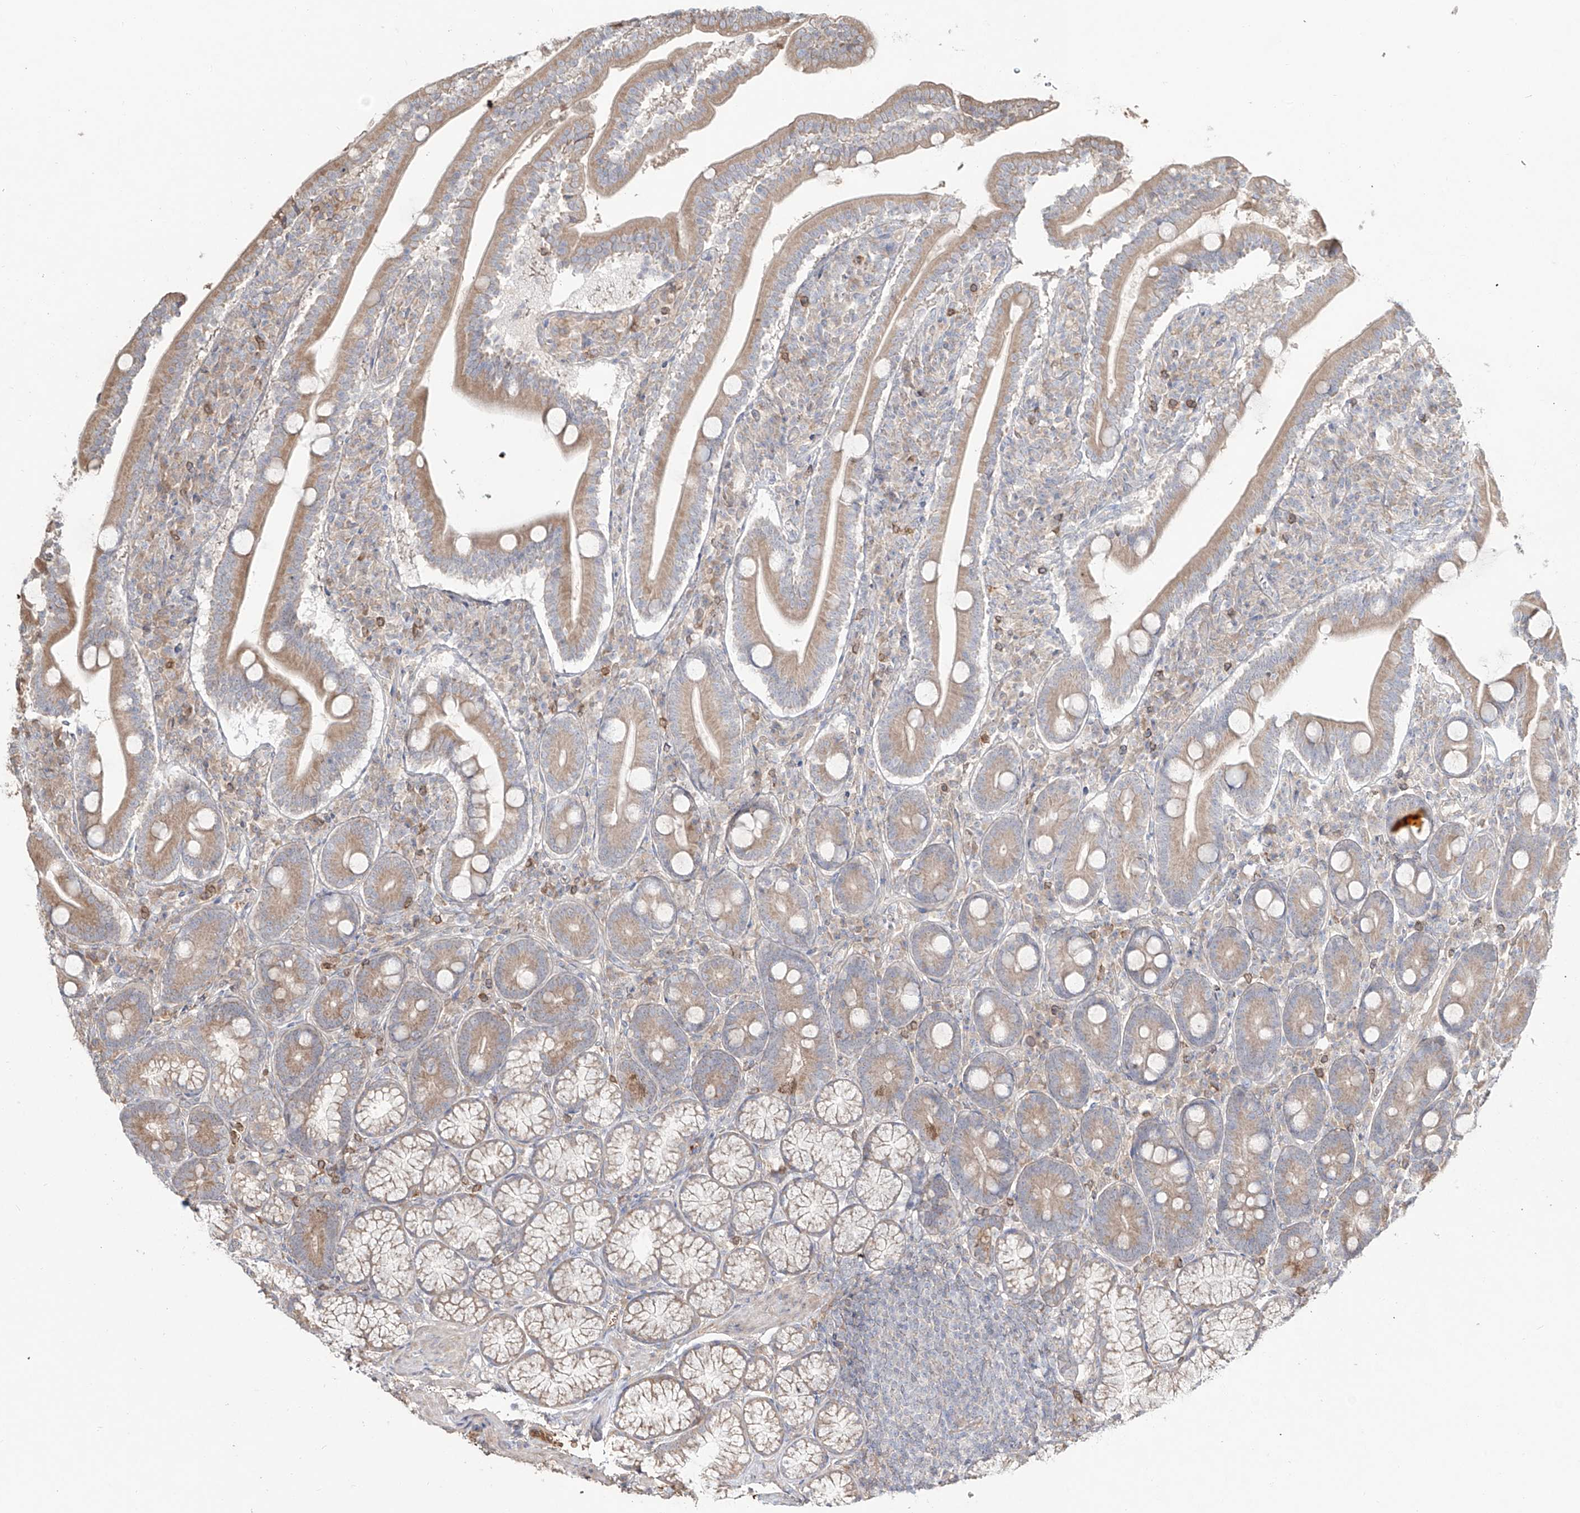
{"staining": {"intensity": "moderate", "quantity": ">75%", "location": "cytoplasmic/membranous"}, "tissue": "duodenum", "cell_type": "Glandular cells", "image_type": "normal", "snomed": [{"axis": "morphology", "description": "Normal tissue, NOS"}, {"axis": "topography", "description": "Duodenum"}], "caption": "About >75% of glandular cells in unremarkable human duodenum demonstrate moderate cytoplasmic/membranous protein expression as visualized by brown immunohistochemical staining.", "gene": "ERO1A", "patient": {"sex": "male", "age": 35}}